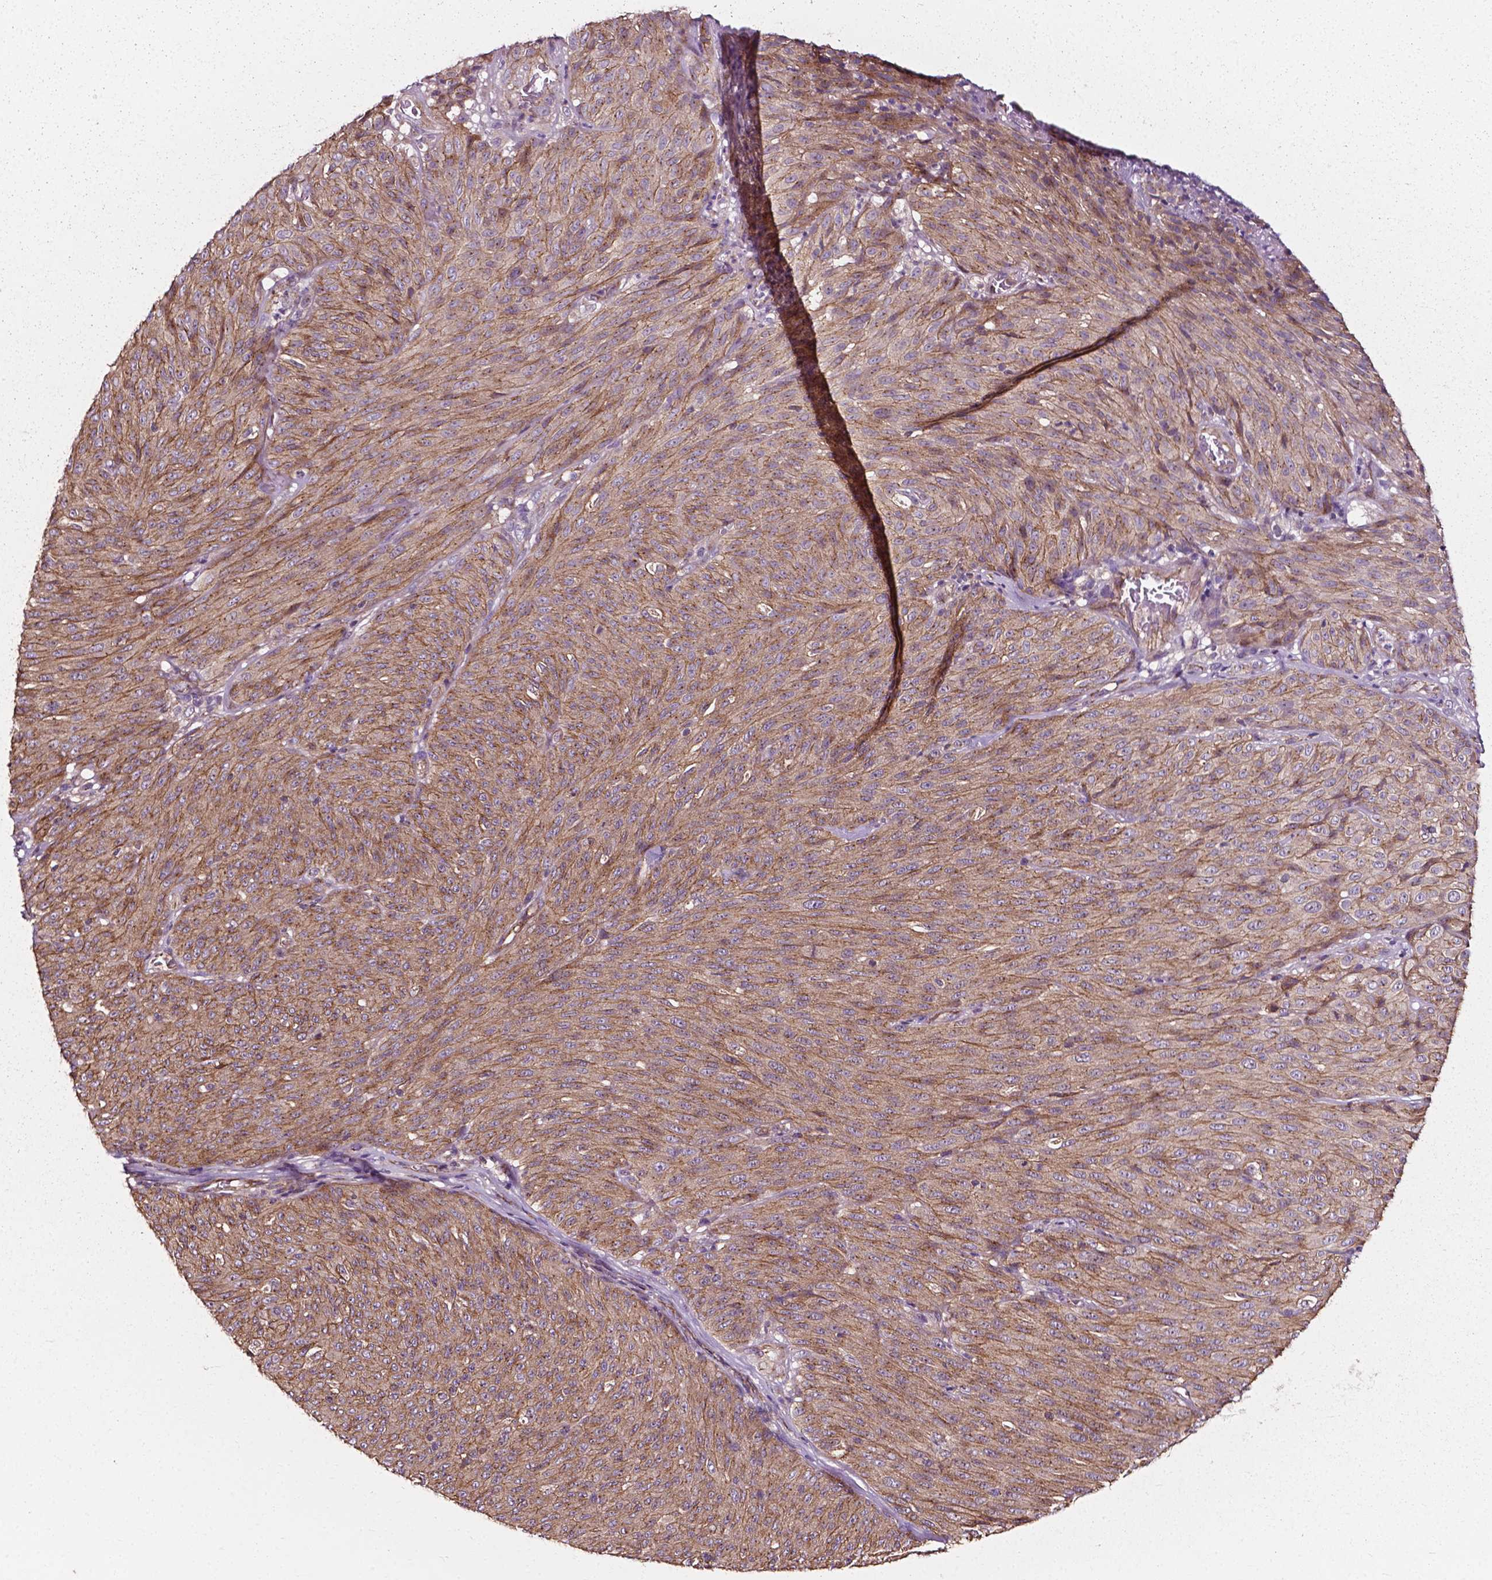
{"staining": {"intensity": "moderate", "quantity": ">75%", "location": "cytoplasmic/membranous"}, "tissue": "melanoma", "cell_type": "Tumor cells", "image_type": "cancer", "snomed": [{"axis": "morphology", "description": "Malignant melanoma, NOS"}, {"axis": "topography", "description": "Skin"}], "caption": "Immunohistochemical staining of malignant melanoma reveals moderate cytoplasmic/membranous protein staining in approximately >75% of tumor cells. Using DAB (3,3'-diaminobenzidine) (brown) and hematoxylin (blue) stains, captured at high magnification using brightfield microscopy.", "gene": "ATG16L1", "patient": {"sex": "male", "age": 85}}